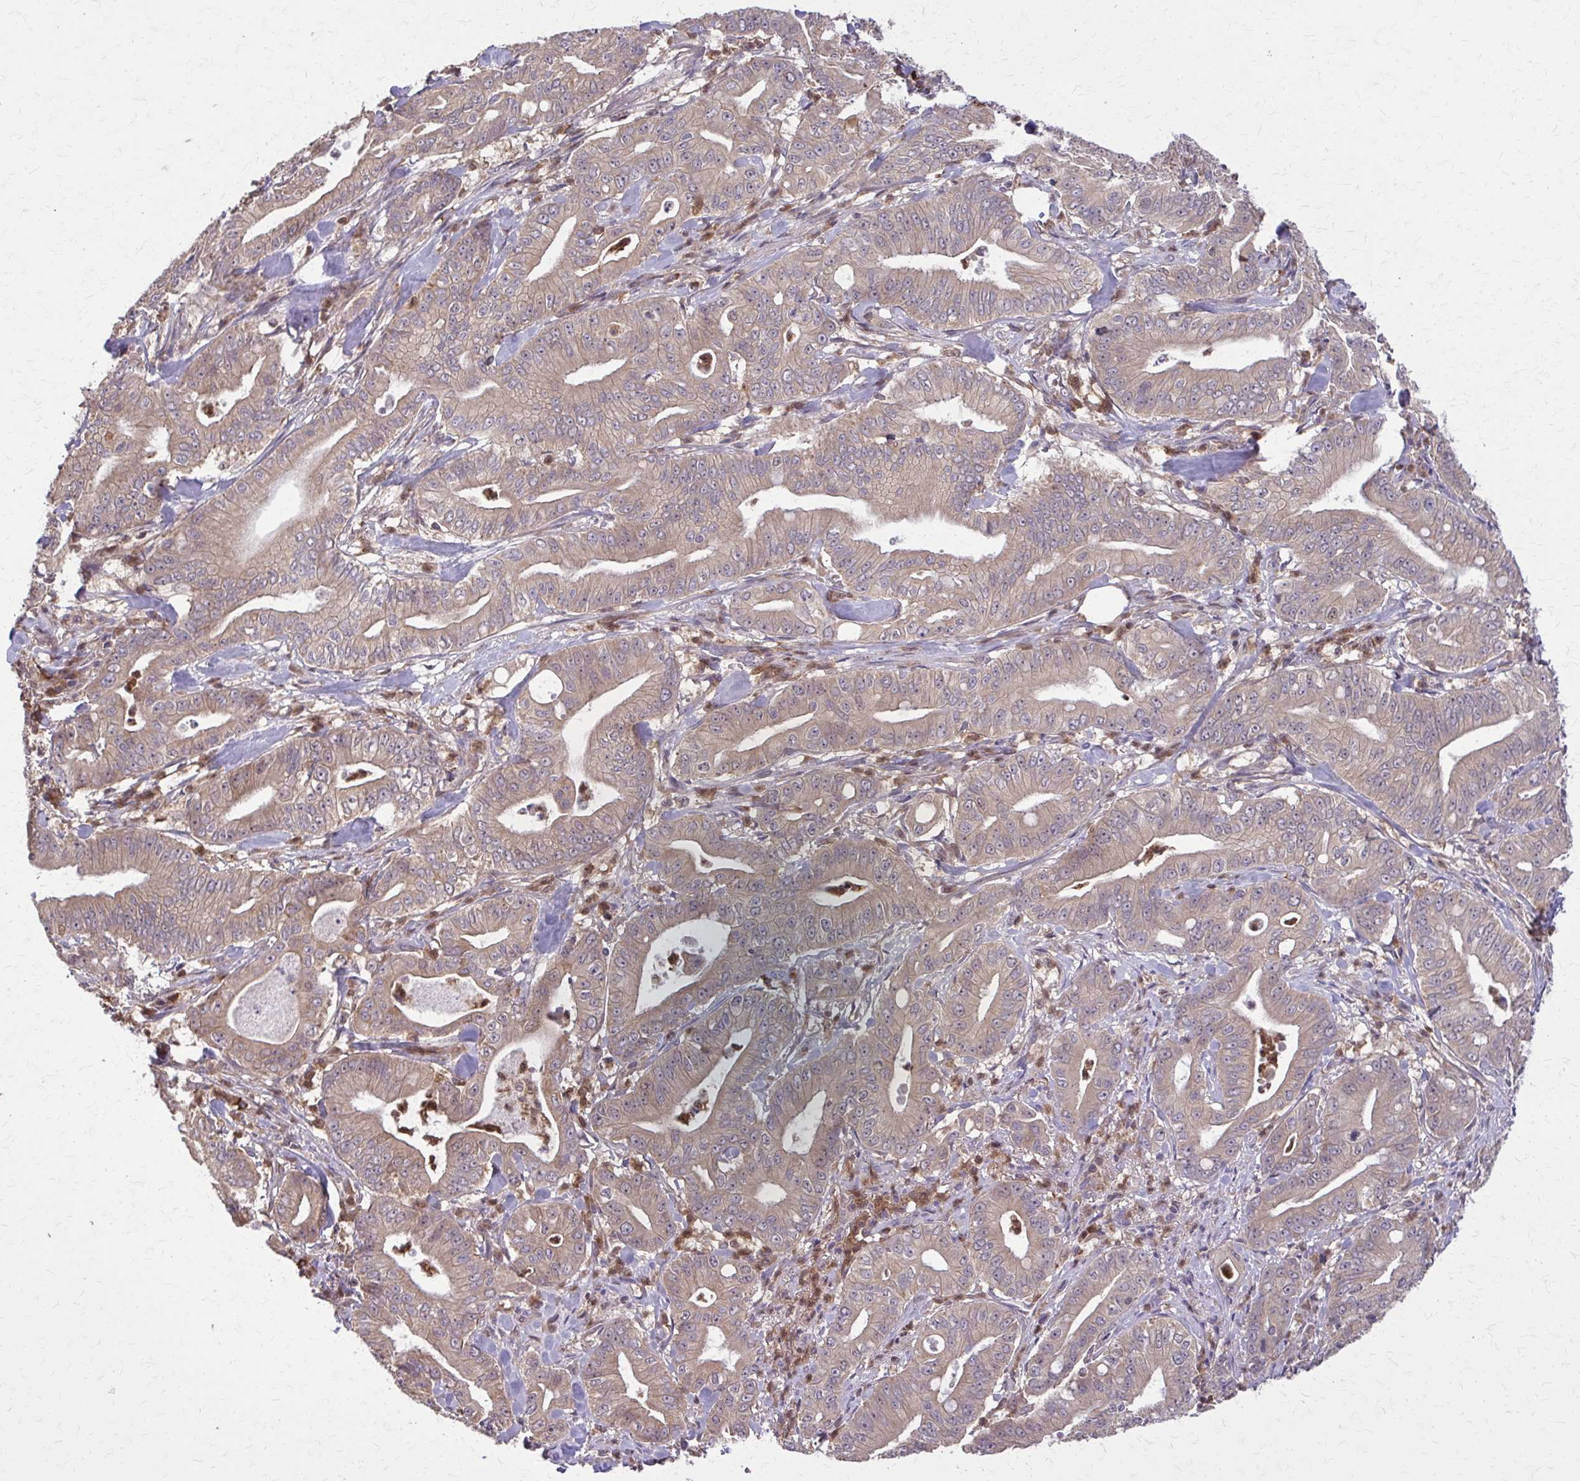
{"staining": {"intensity": "moderate", "quantity": ">75%", "location": "cytoplasmic/membranous"}, "tissue": "pancreatic cancer", "cell_type": "Tumor cells", "image_type": "cancer", "snomed": [{"axis": "morphology", "description": "Adenocarcinoma, NOS"}, {"axis": "topography", "description": "Pancreas"}], "caption": "Immunohistochemistry image of pancreatic adenocarcinoma stained for a protein (brown), which demonstrates medium levels of moderate cytoplasmic/membranous staining in about >75% of tumor cells.", "gene": "NRBF2", "patient": {"sex": "male", "age": 71}}